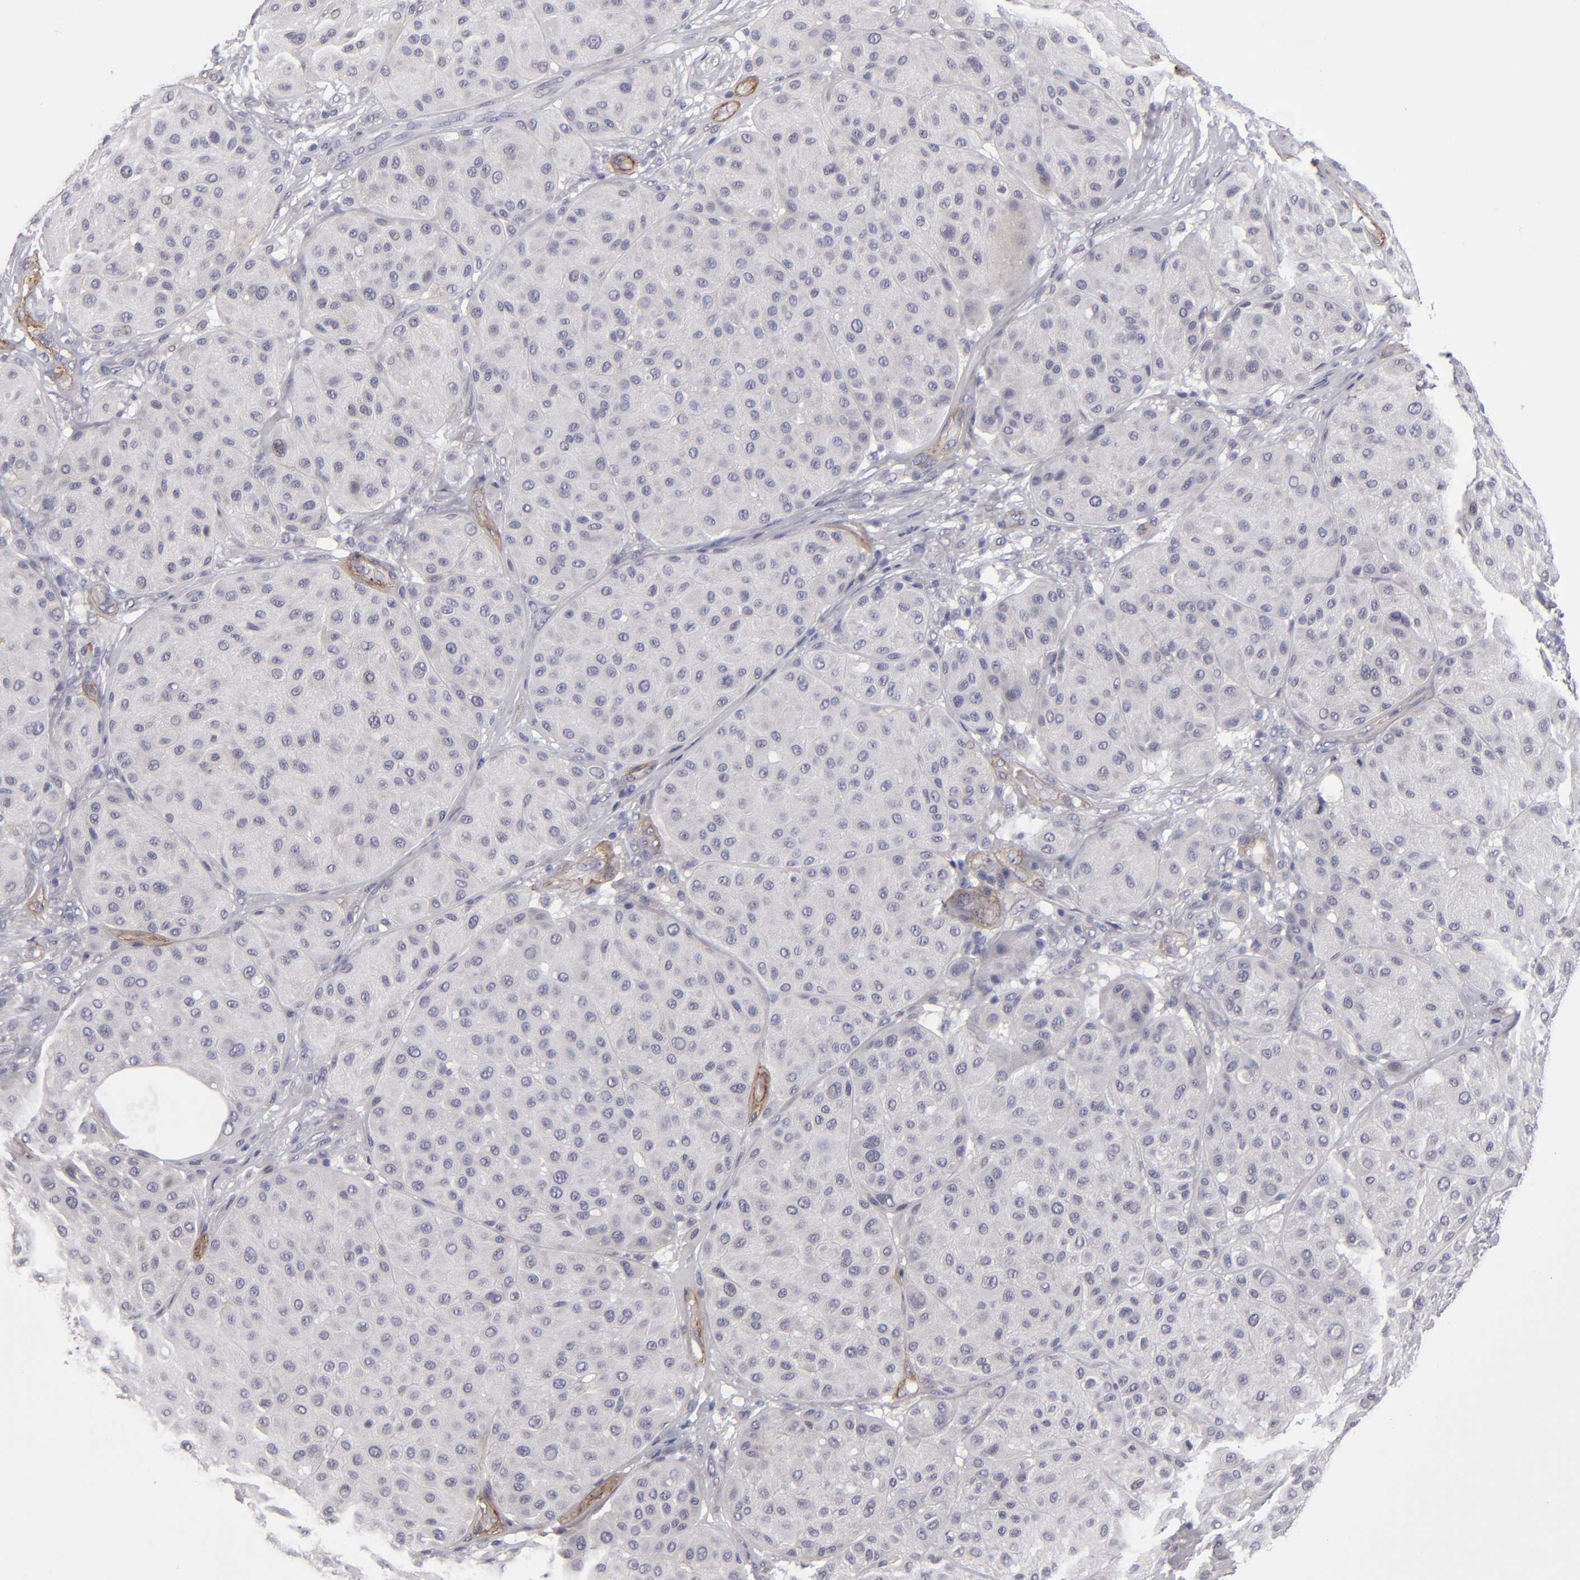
{"staining": {"intensity": "negative", "quantity": "none", "location": "none"}, "tissue": "melanoma", "cell_type": "Tumor cells", "image_type": "cancer", "snomed": [{"axis": "morphology", "description": "Normal tissue, NOS"}, {"axis": "morphology", "description": "Malignant melanoma, Metastatic site"}, {"axis": "topography", "description": "Skin"}], "caption": "Tumor cells show no significant protein staining in melanoma.", "gene": "ZNF175", "patient": {"sex": "male", "age": 41}}